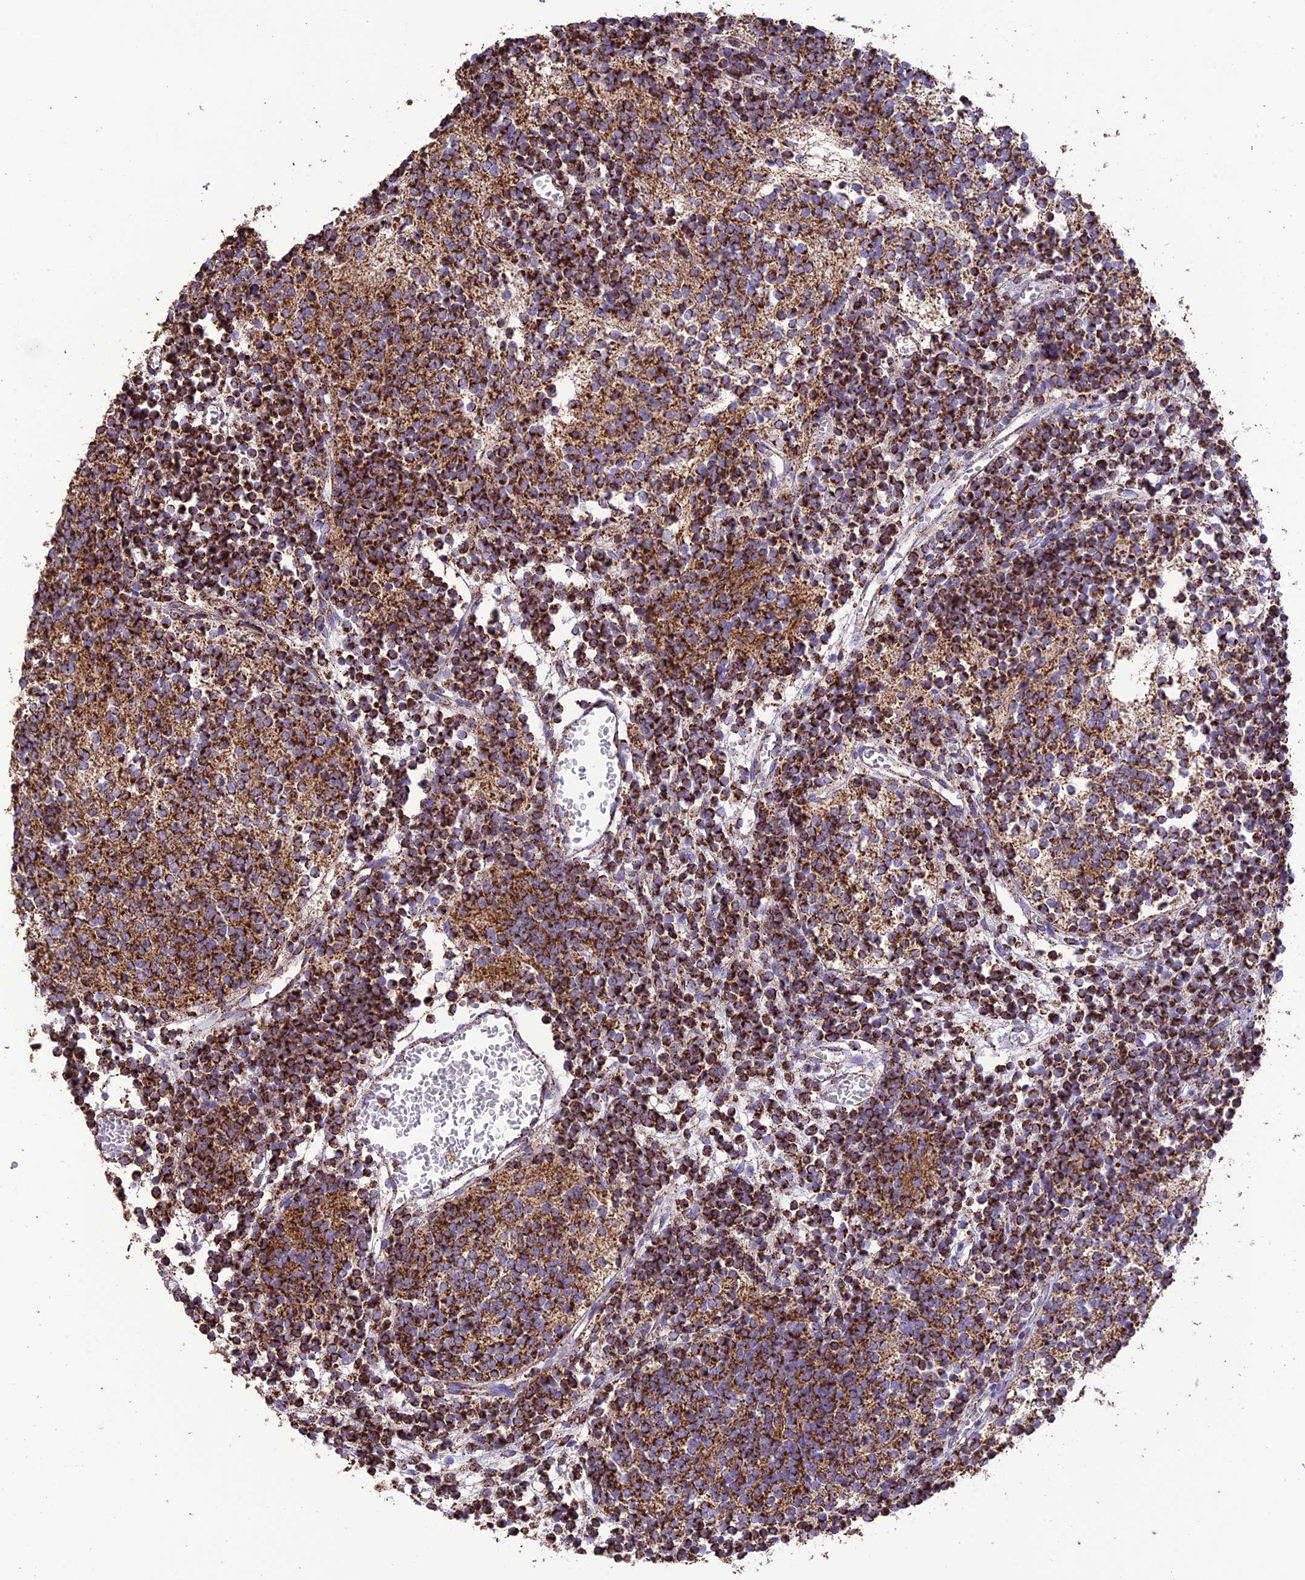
{"staining": {"intensity": "strong", "quantity": ">75%", "location": "cytoplasmic/membranous"}, "tissue": "glioma", "cell_type": "Tumor cells", "image_type": "cancer", "snomed": [{"axis": "morphology", "description": "Glioma, malignant, Low grade"}, {"axis": "topography", "description": "Brain"}], "caption": "Low-grade glioma (malignant) was stained to show a protein in brown. There is high levels of strong cytoplasmic/membranous positivity in about >75% of tumor cells.", "gene": "NDUFAF1", "patient": {"sex": "female", "age": 1}}